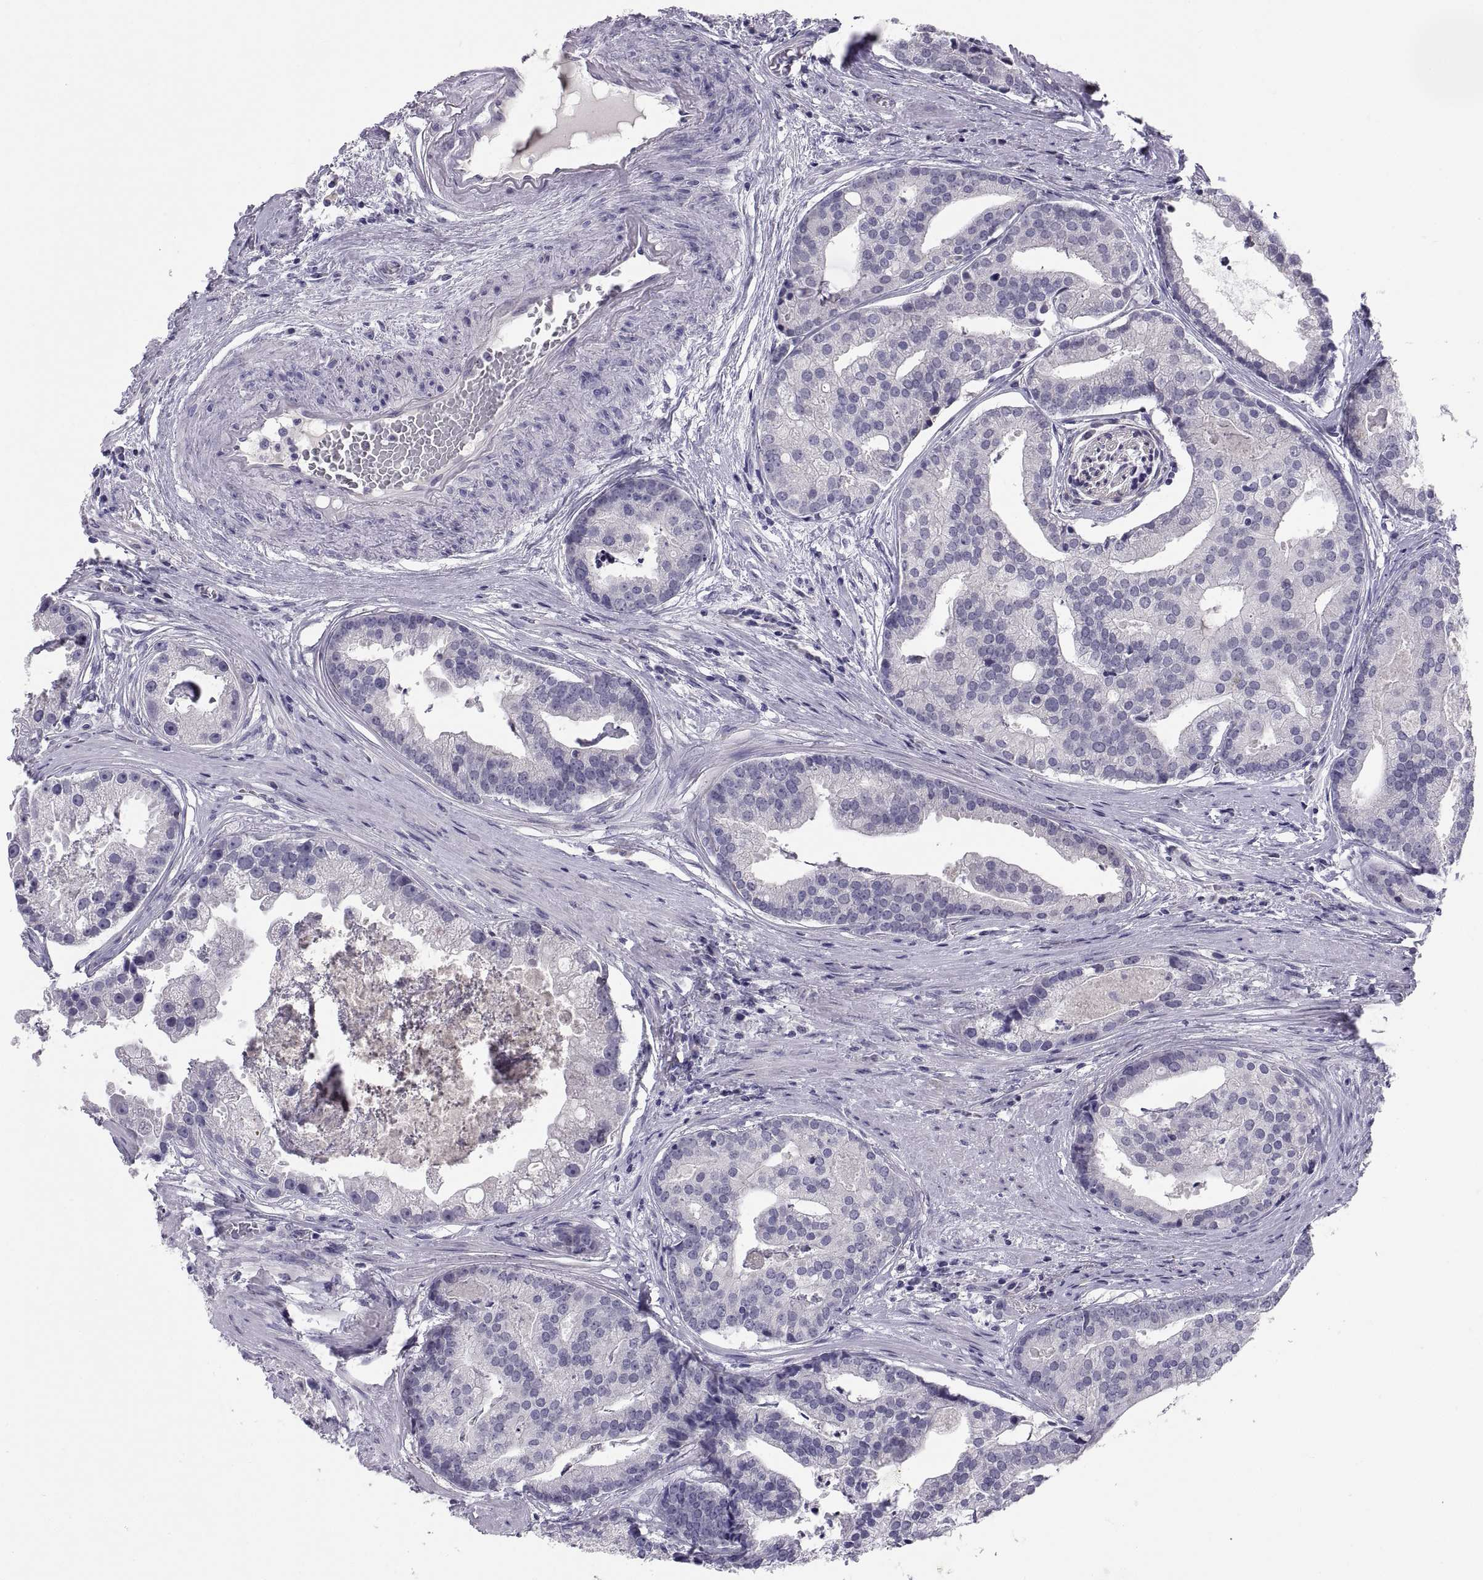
{"staining": {"intensity": "negative", "quantity": "none", "location": "none"}, "tissue": "prostate cancer", "cell_type": "Tumor cells", "image_type": "cancer", "snomed": [{"axis": "morphology", "description": "Adenocarcinoma, NOS"}, {"axis": "topography", "description": "Prostate and seminal vesicle, NOS"}, {"axis": "topography", "description": "Prostate"}], "caption": "There is no significant staining in tumor cells of adenocarcinoma (prostate).", "gene": "TEX13A", "patient": {"sex": "male", "age": 44}}